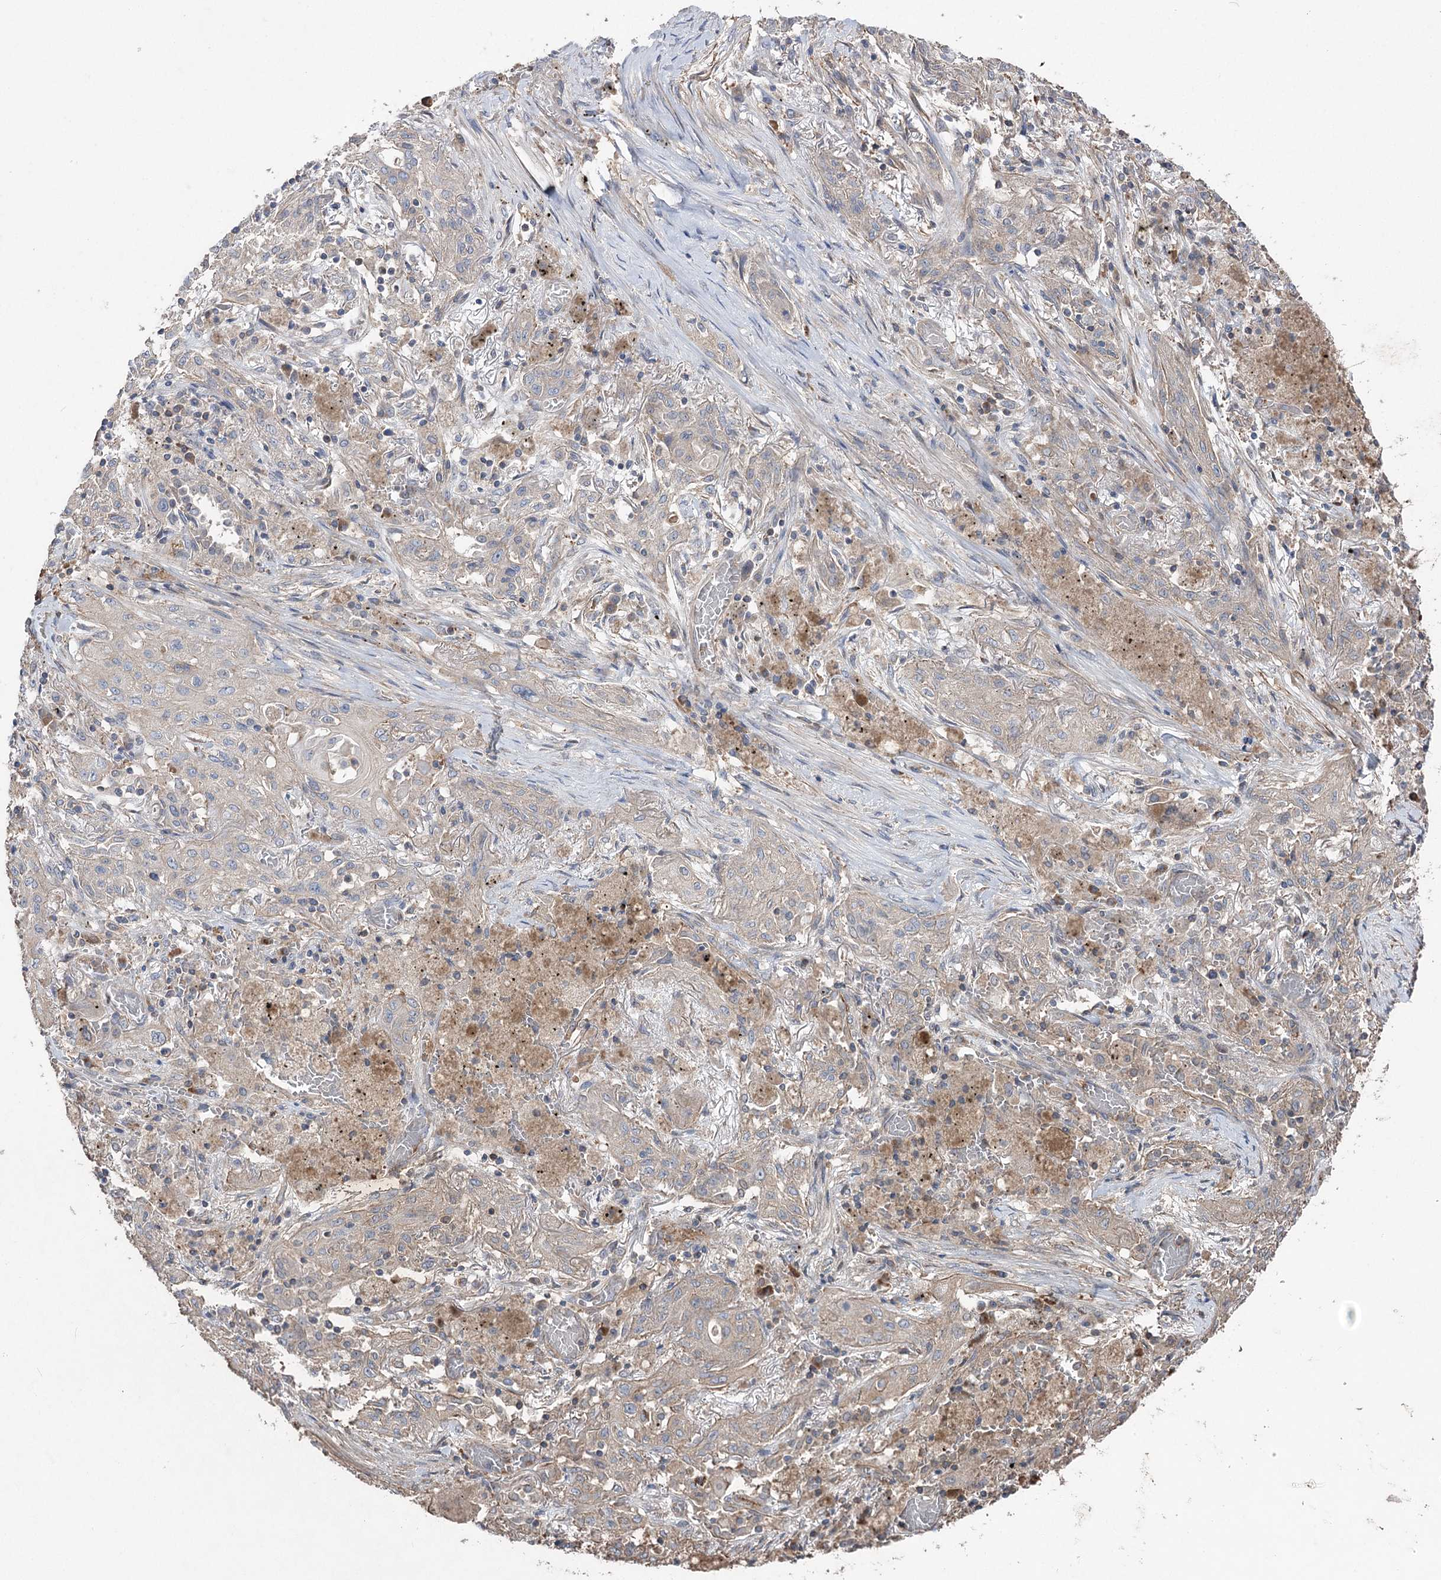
{"staining": {"intensity": "negative", "quantity": "none", "location": "none"}, "tissue": "lung cancer", "cell_type": "Tumor cells", "image_type": "cancer", "snomed": [{"axis": "morphology", "description": "Squamous cell carcinoma, NOS"}, {"axis": "topography", "description": "Lung"}], "caption": "Image shows no protein positivity in tumor cells of lung squamous cell carcinoma tissue.", "gene": "LARS2", "patient": {"sex": "female", "age": 47}}